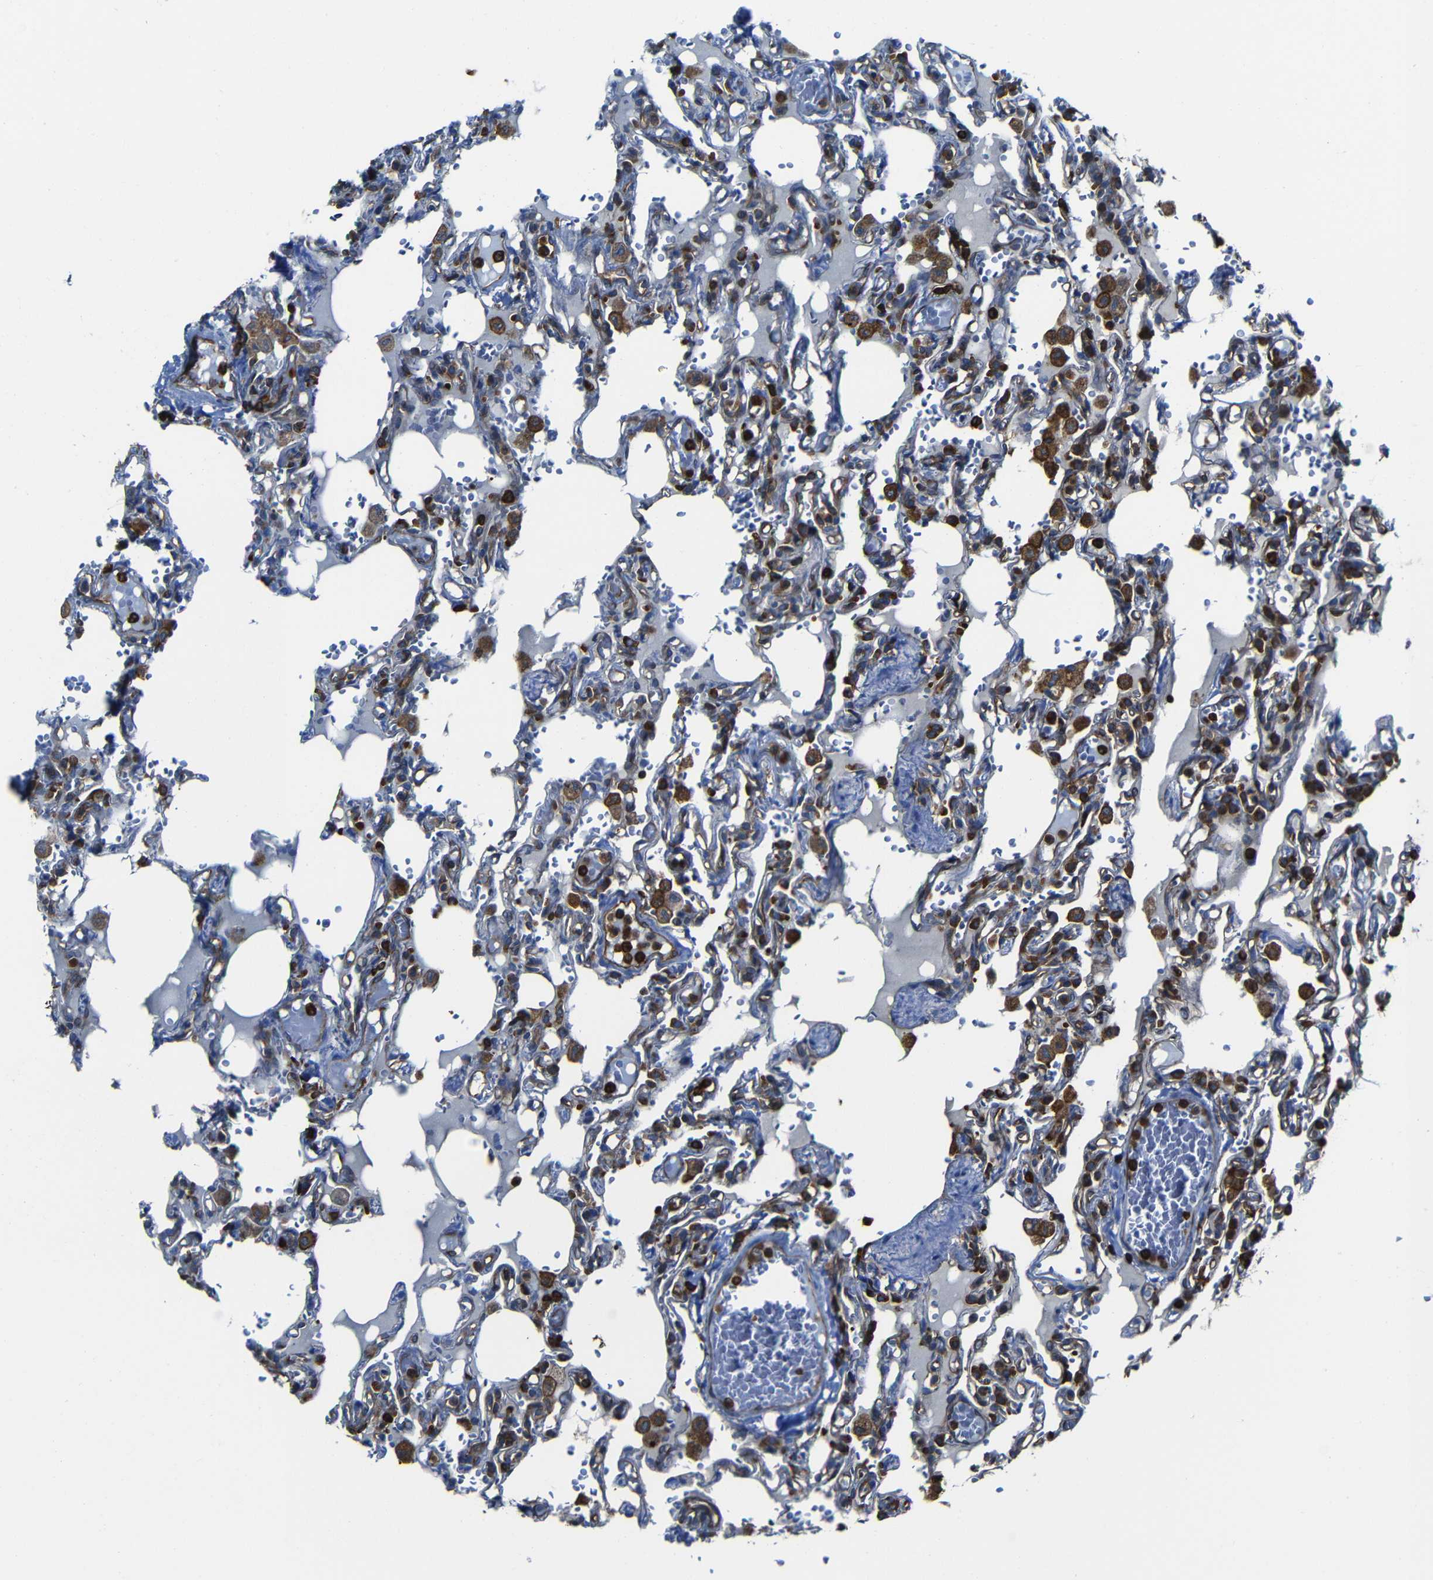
{"staining": {"intensity": "strong", "quantity": "25%-75%", "location": "cytoplasmic/membranous"}, "tissue": "lung", "cell_type": "Alveolar cells", "image_type": "normal", "snomed": [{"axis": "morphology", "description": "Normal tissue, NOS"}, {"axis": "topography", "description": "Lung"}], "caption": "Alveolar cells exhibit strong cytoplasmic/membranous expression in approximately 25%-75% of cells in benign lung. Nuclei are stained in blue.", "gene": "ARHGEF1", "patient": {"sex": "male", "age": 21}}